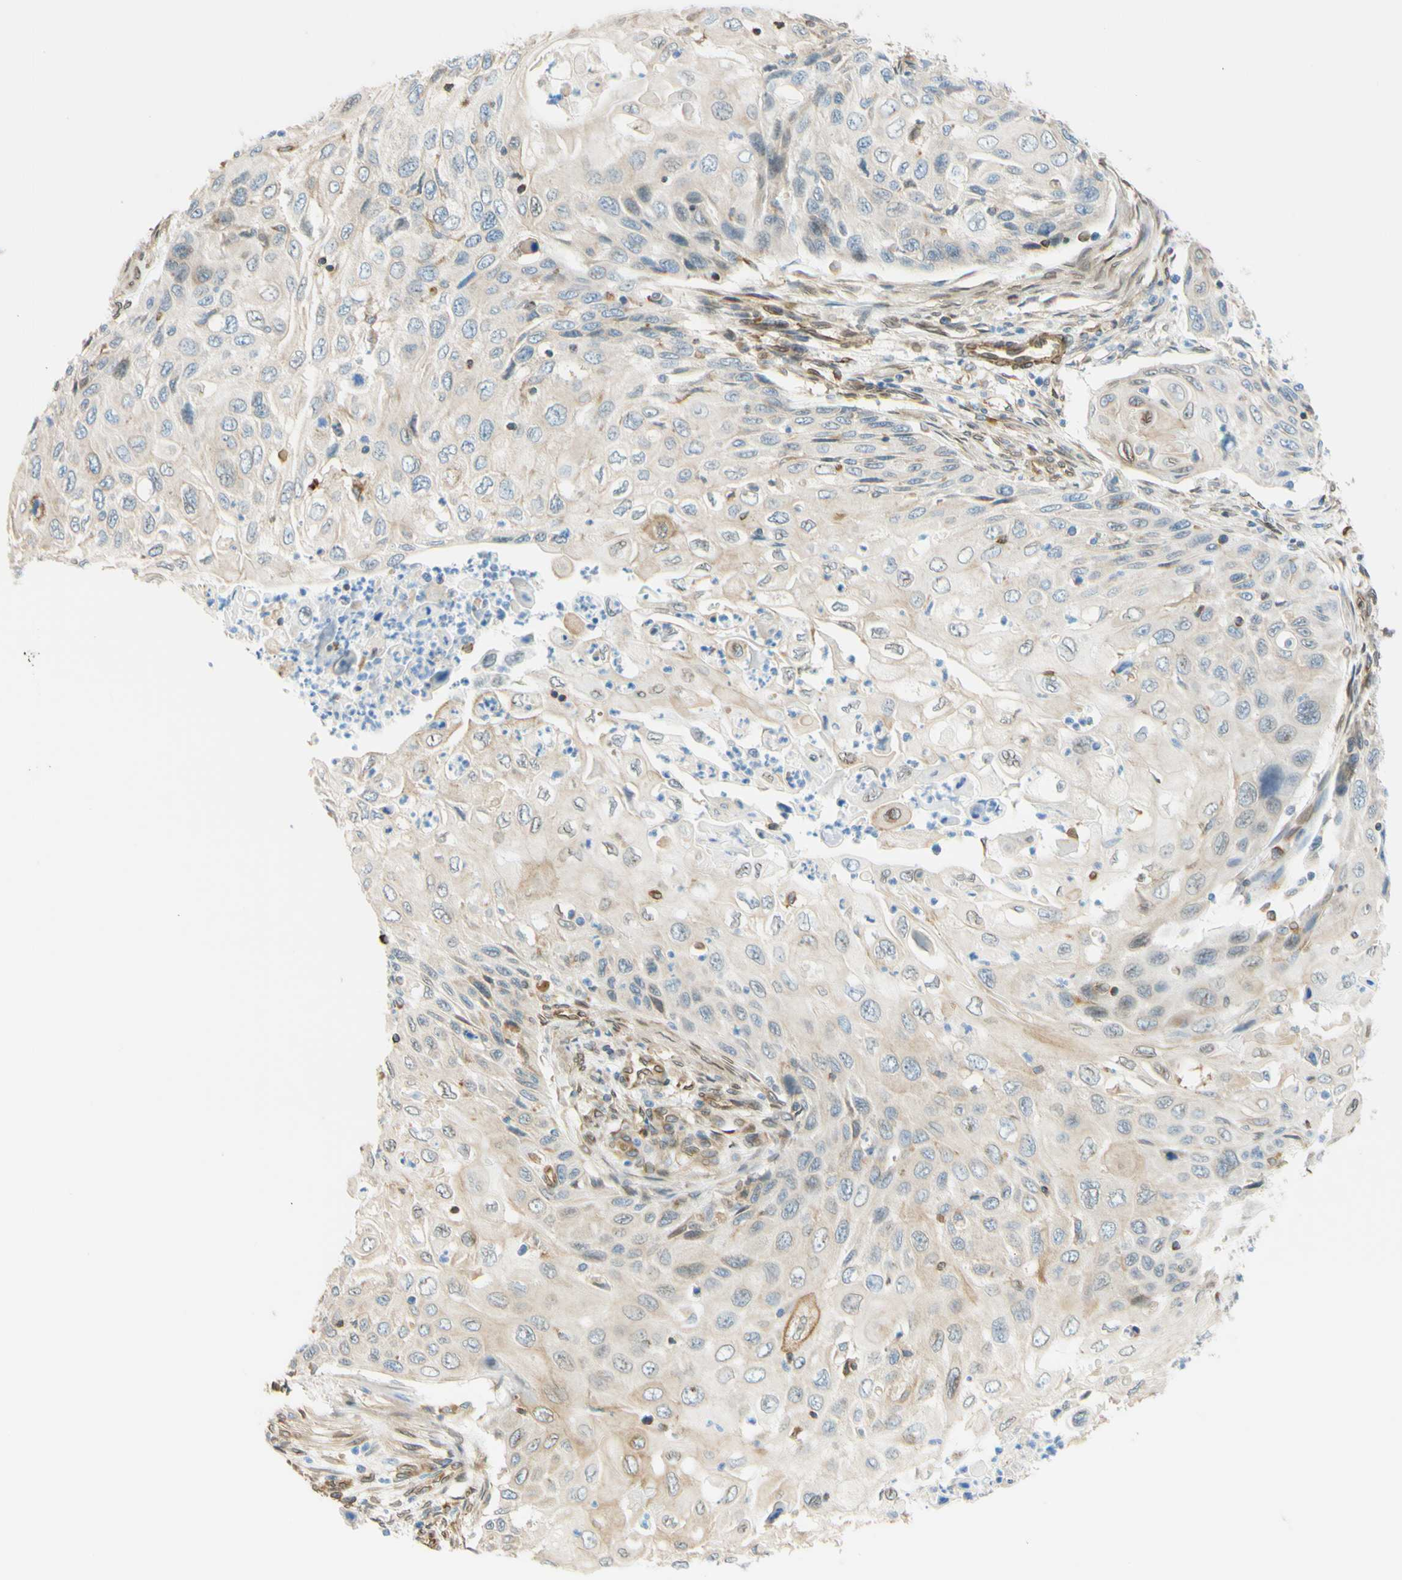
{"staining": {"intensity": "weak", "quantity": "25%-75%", "location": "cytoplasmic/membranous"}, "tissue": "cervical cancer", "cell_type": "Tumor cells", "image_type": "cancer", "snomed": [{"axis": "morphology", "description": "Squamous cell carcinoma, NOS"}, {"axis": "topography", "description": "Cervix"}], "caption": "Immunohistochemical staining of cervical cancer shows low levels of weak cytoplasmic/membranous protein staining in approximately 25%-75% of tumor cells.", "gene": "ENDOD1", "patient": {"sex": "female", "age": 70}}